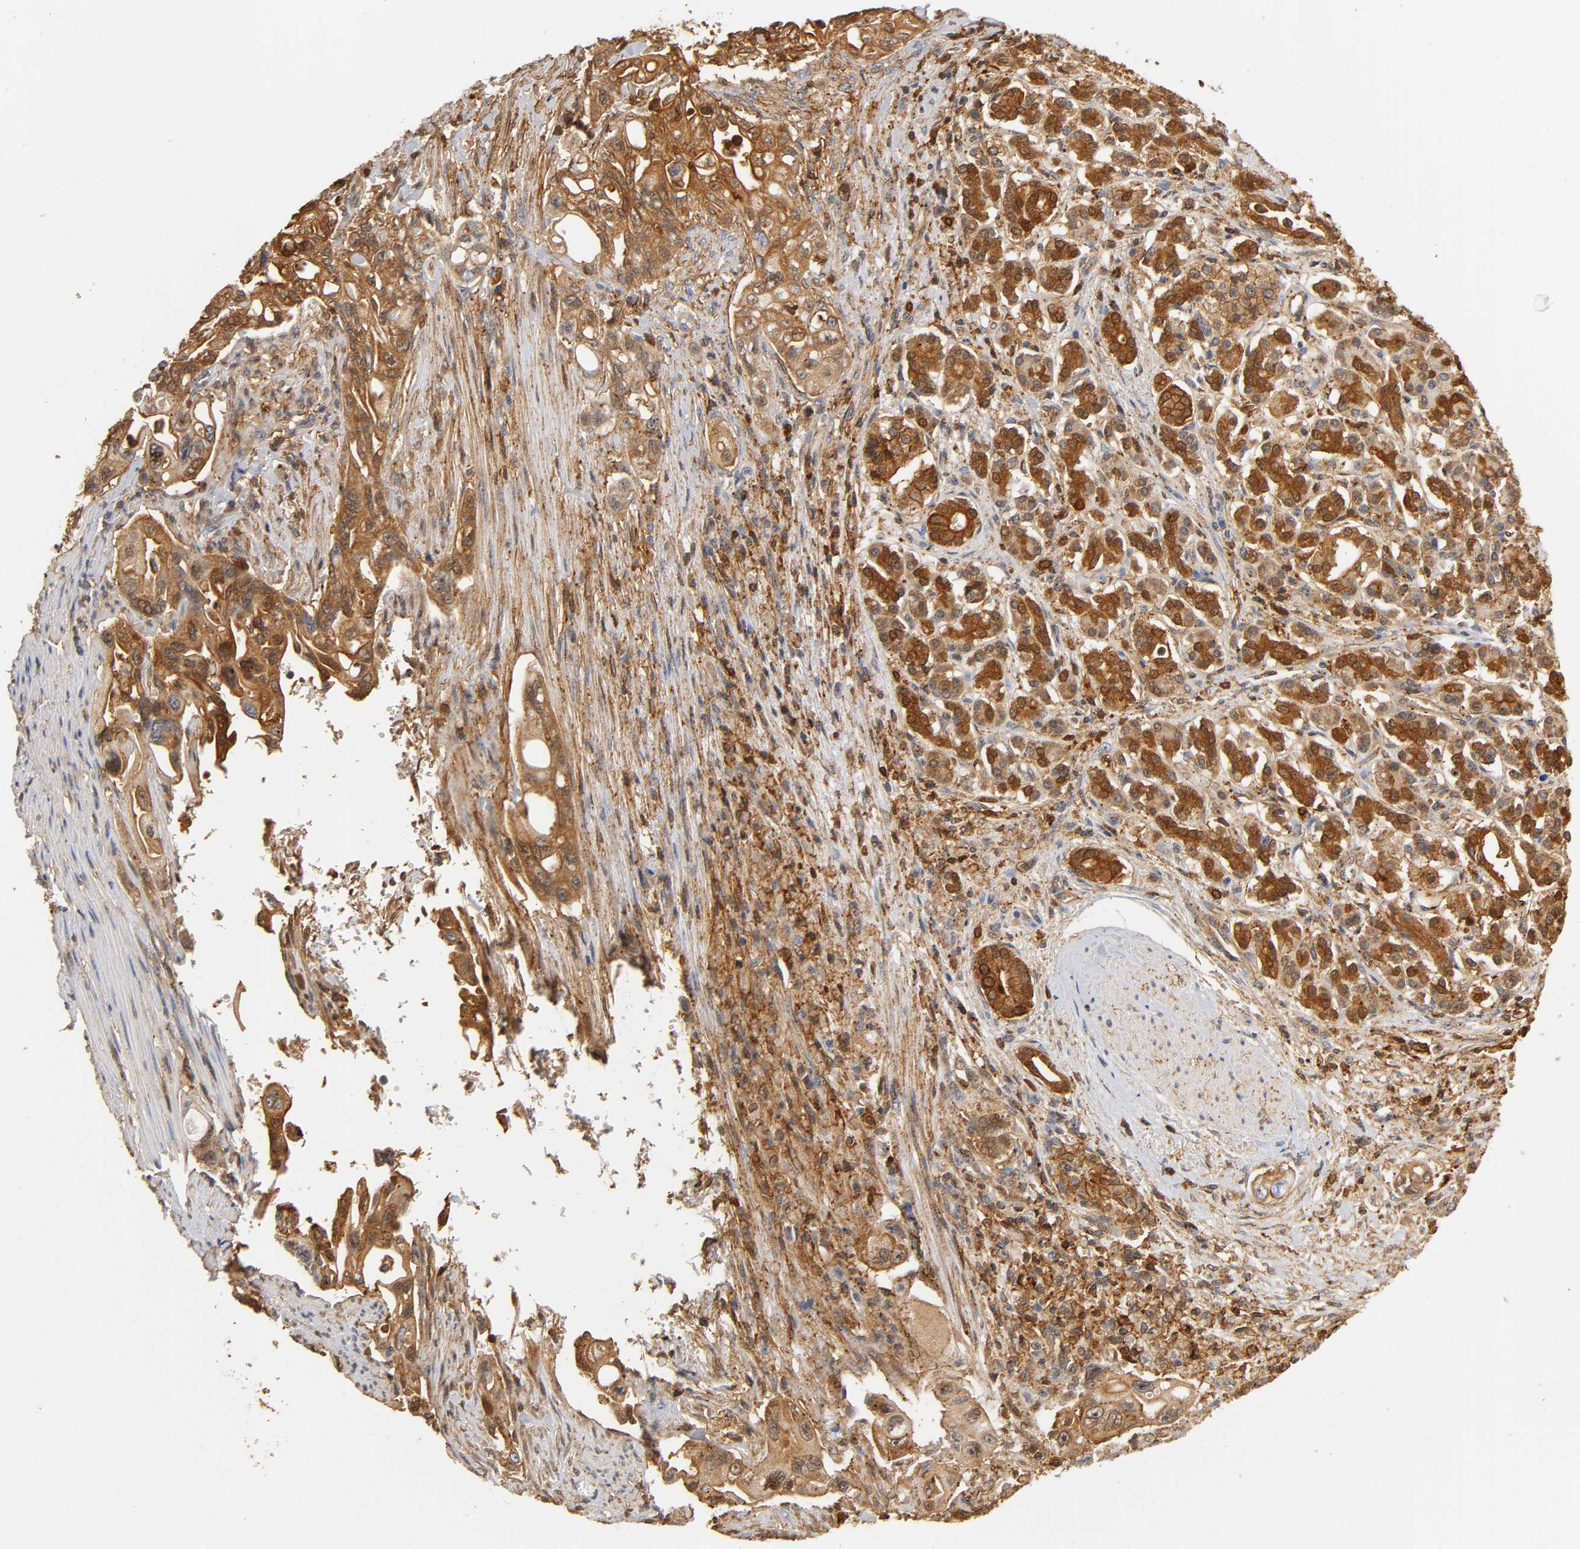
{"staining": {"intensity": "moderate", "quantity": ">75%", "location": "cytoplasmic/membranous,nuclear"}, "tissue": "pancreatic cancer", "cell_type": "Tumor cells", "image_type": "cancer", "snomed": [{"axis": "morphology", "description": "Normal tissue, NOS"}, {"axis": "topography", "description": "Pancreas"}], "caption": "This histopathology image demonstrates immunohistochemistry staining of pancreatic cancer, with medium moderate cytoplasmic/membranous and nuclear positivity in approximately >75% of tumor cells.", "gene": "ANXA11", "patient": {"sex": "male", "age": 42}}